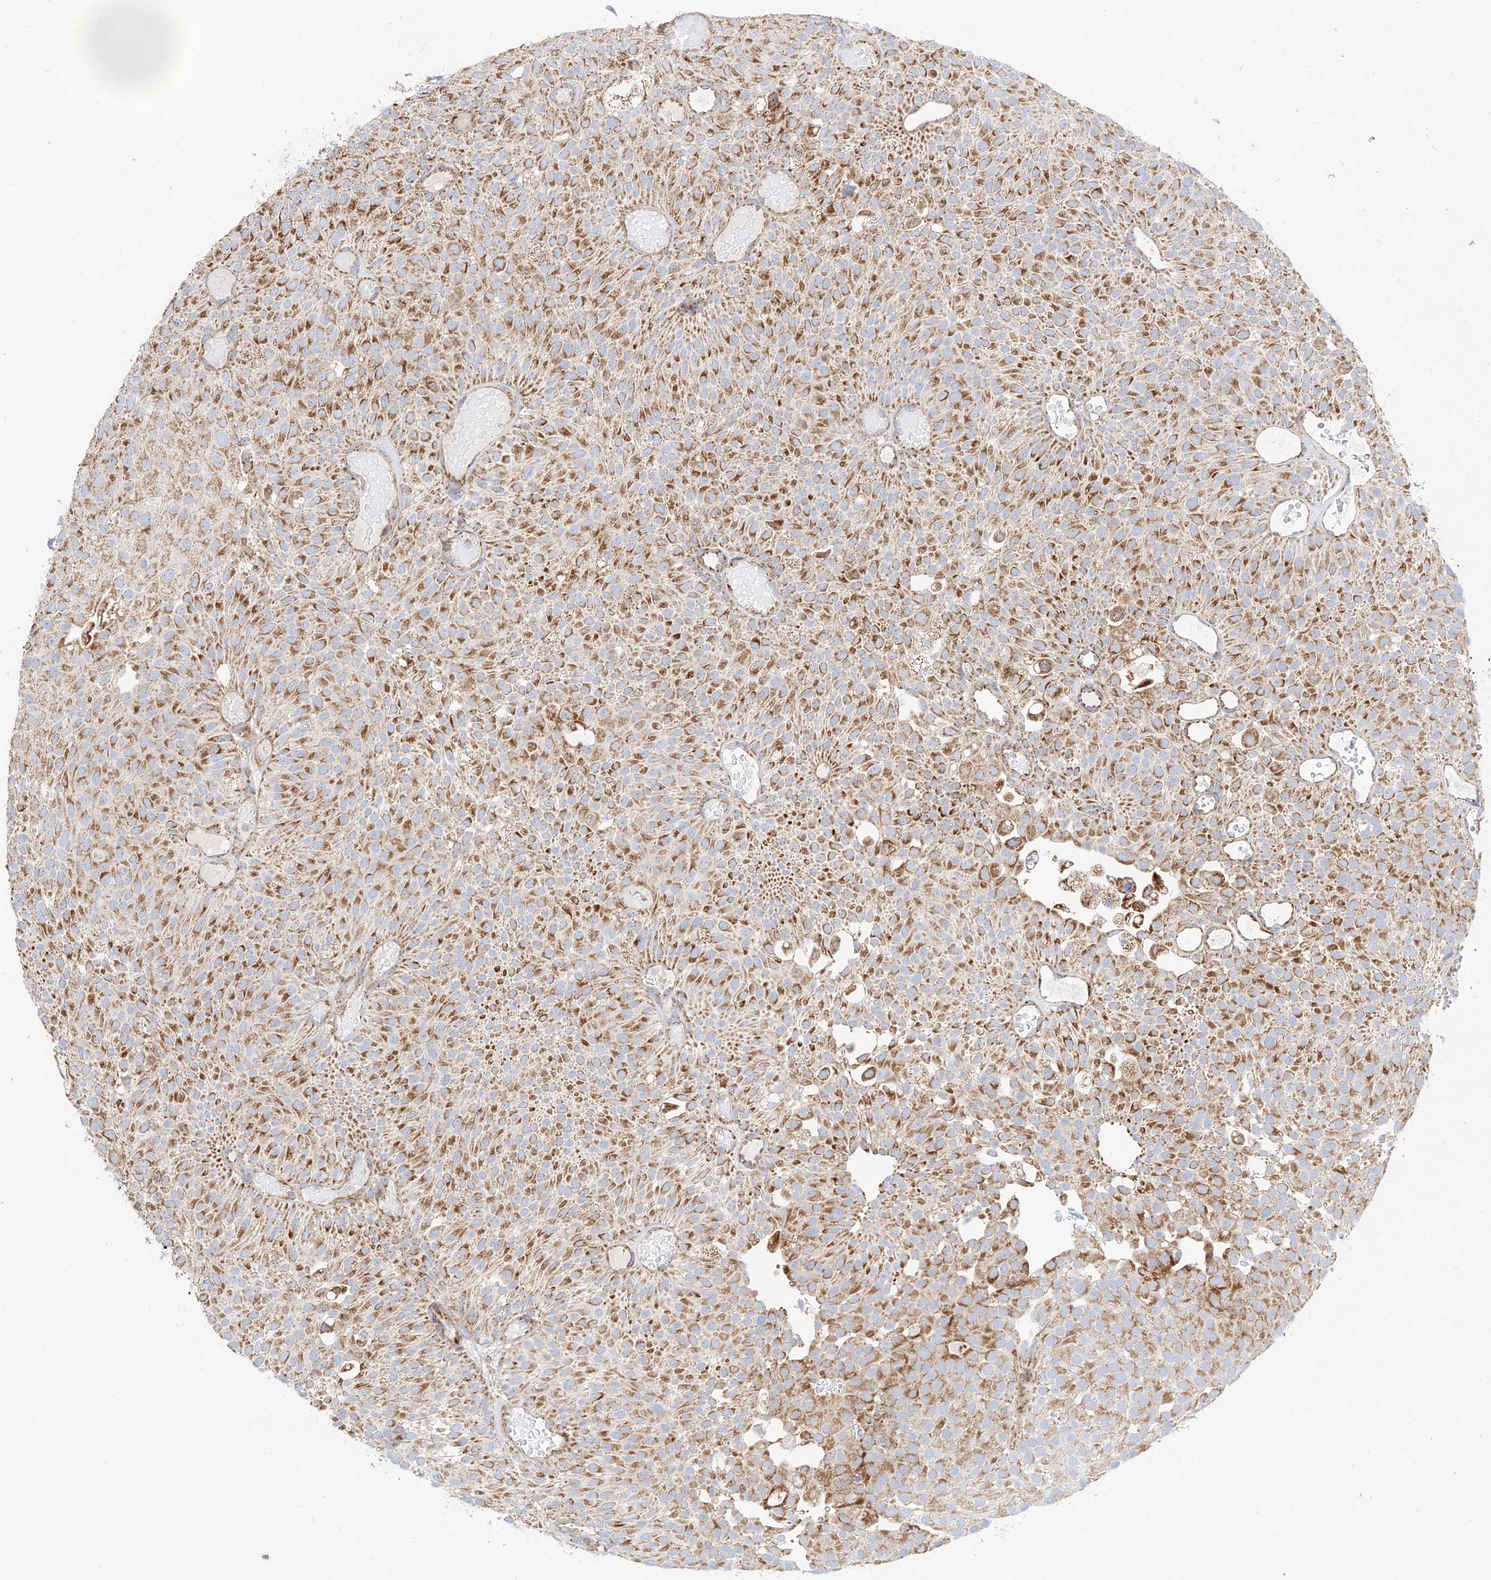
{"staining": {"intensity": "moderate", "quantity": ">75%", "location": "cytoplasmic/membranous"}, "tissue": "urothelial cancer", "cell_type": "Tumor cells", "image_type": "cancer", "snomed": [{"axis": "morphology", "description": "Urothelial carcinoma, Low grade"}, {"axis": "topography", "description": "Urinary bladder"}], "caption": "The histopathology image demonstrates staining of low-grade urothelial carcinoma, revealing moderate cytoplasmic/membranous protein positivity (brown color) within tumor cells. (DAB (3,3'-diaminobenzidine) IHC, brown staining for protein, blue staining for nuclei).", "gene": "CST9", "patient": {"sex": "male", "age": 78}}